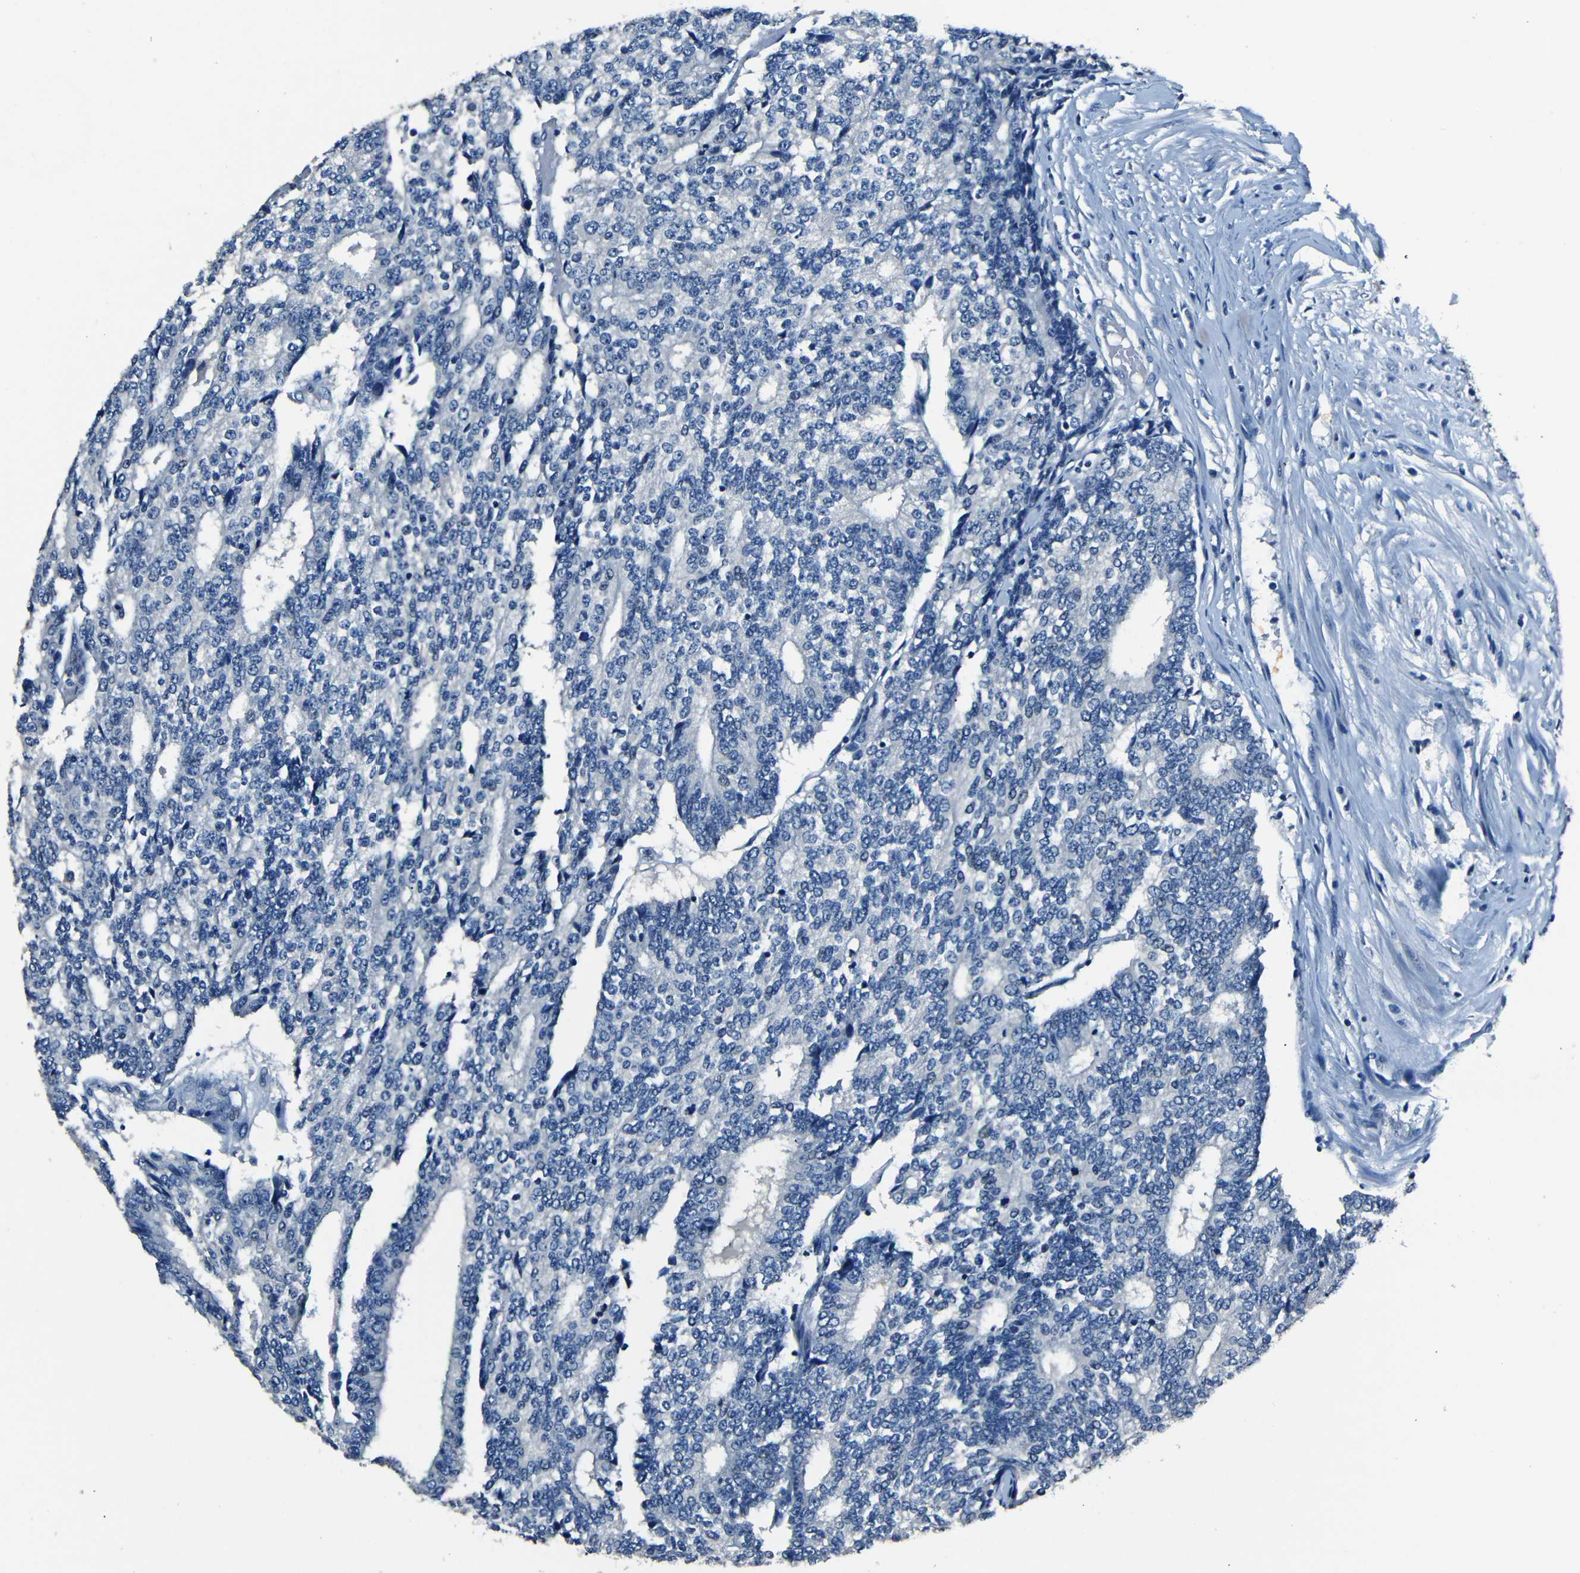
{"staining": {"intensity": "negative", "quantity": "none", "location": "none"}, "tissue": "prostate cancer", "cell_type": "Tumor cells", "image_type": "cancer", "snomed": [{"axis": "morphology", "description": "Normal tissue, NOS"}, {"axis": "morphology", "description": "Adenocarcinoma, High grade"}, {"axis": "topography", "description": "Prostate"}, {"axis": "topography", "description": "Seminal veicle"}], "caption": "High-grade adenocarcinoma (prostate) was stained to show a protein in brown. There is no significant staining in tumor cells.", "gene": "NCMAP", "patient": {"sex": "male", "age": 55}}